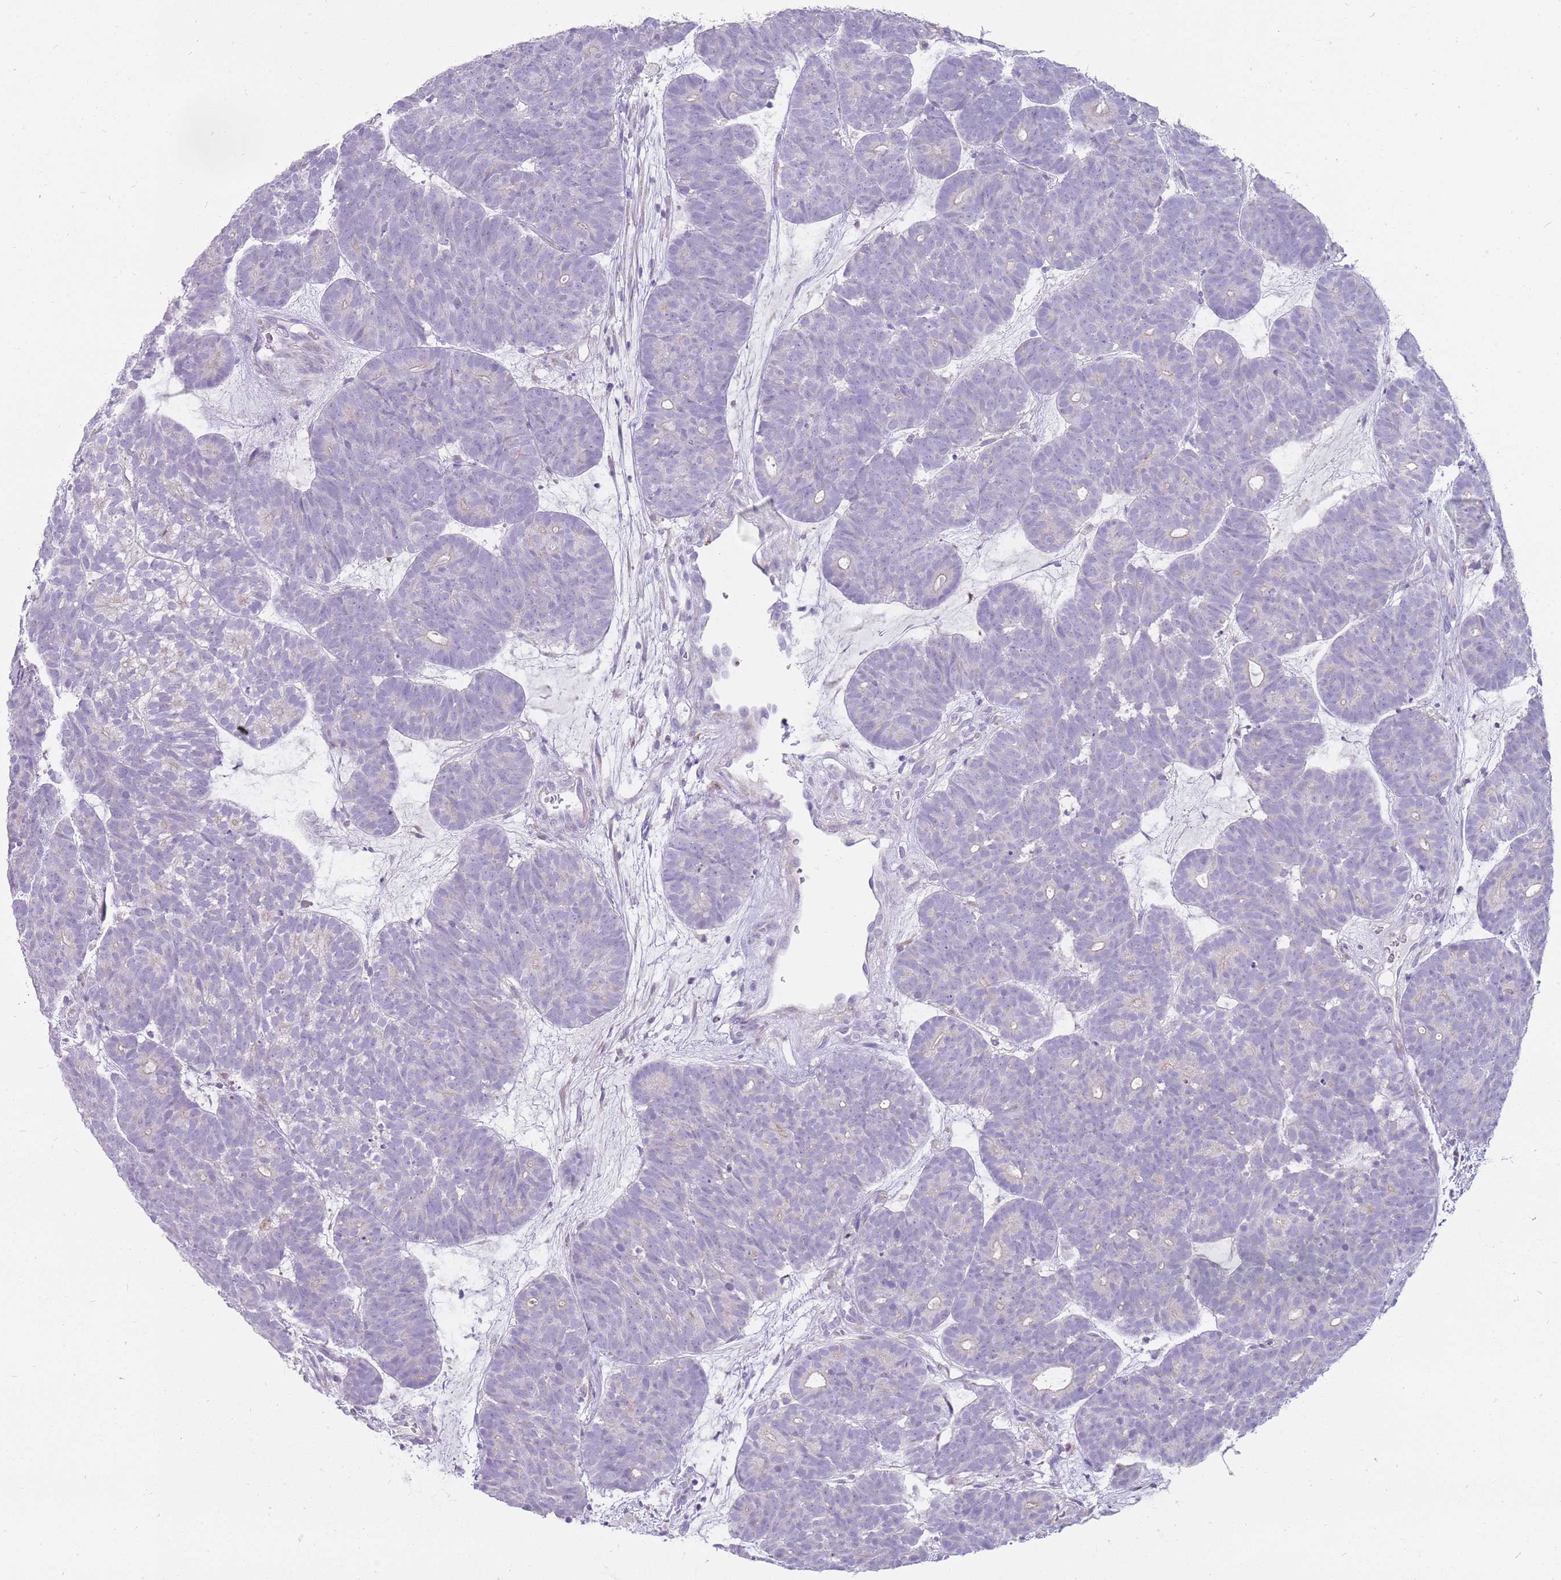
{"staining": {"intensity": "negative", "quantity": "none", "location": "none"}, "tissue": "head and neck cancer", "cell_type": "Tumor cells", "image_type": "cancer", "snomed": [{"axis": "morphology", "description": "Adenocarcinoma, NOS"}, {"axis": "topography", "description": "Head-Neck"}], "caption": "A photomicrograph of head and neck cancer stained for a protein displays no brown staining in tumor cells.", "gene": "DIPK1C", "patient": {"sex": "female", "age": 81}}